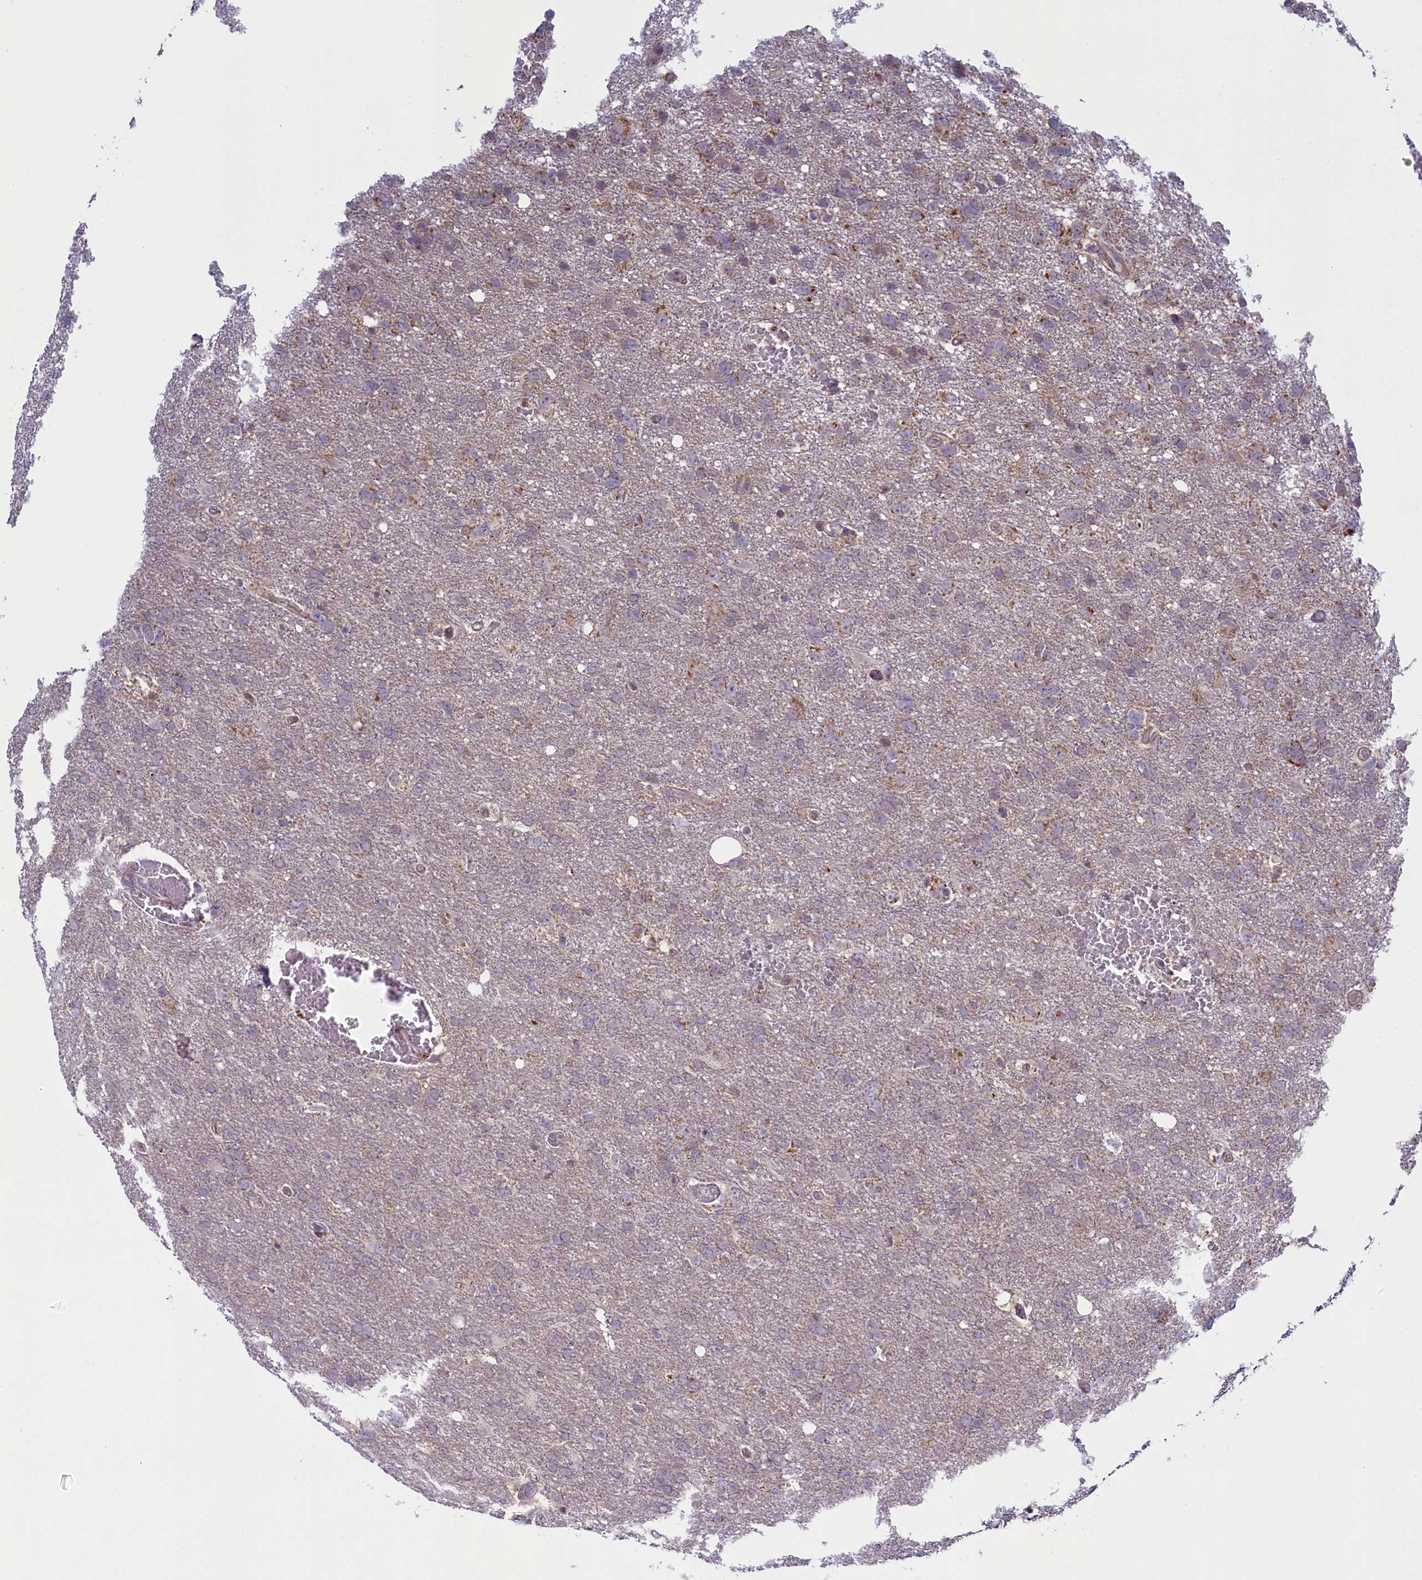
{"staining": {"intensity": "moderate", "quantity": "<25%", "location": "cytoplasmic/membranous"}, "tissue": "glioma", "cell_type": "Tumor cells", "image_type": "cancer", "snomed": [{"axis": "morphology", "description": "Glioma, malignant, High grade"}, {"axis": "topography", "description": "Brain"}], "caption": "Immunohistochemical staining of human glioma displays low levels of moderate cytoplasmic/membranous staining in about <25% of tumor cells.", "gene": "CCL23", "patient": {"sex": "male", "age": 61}}